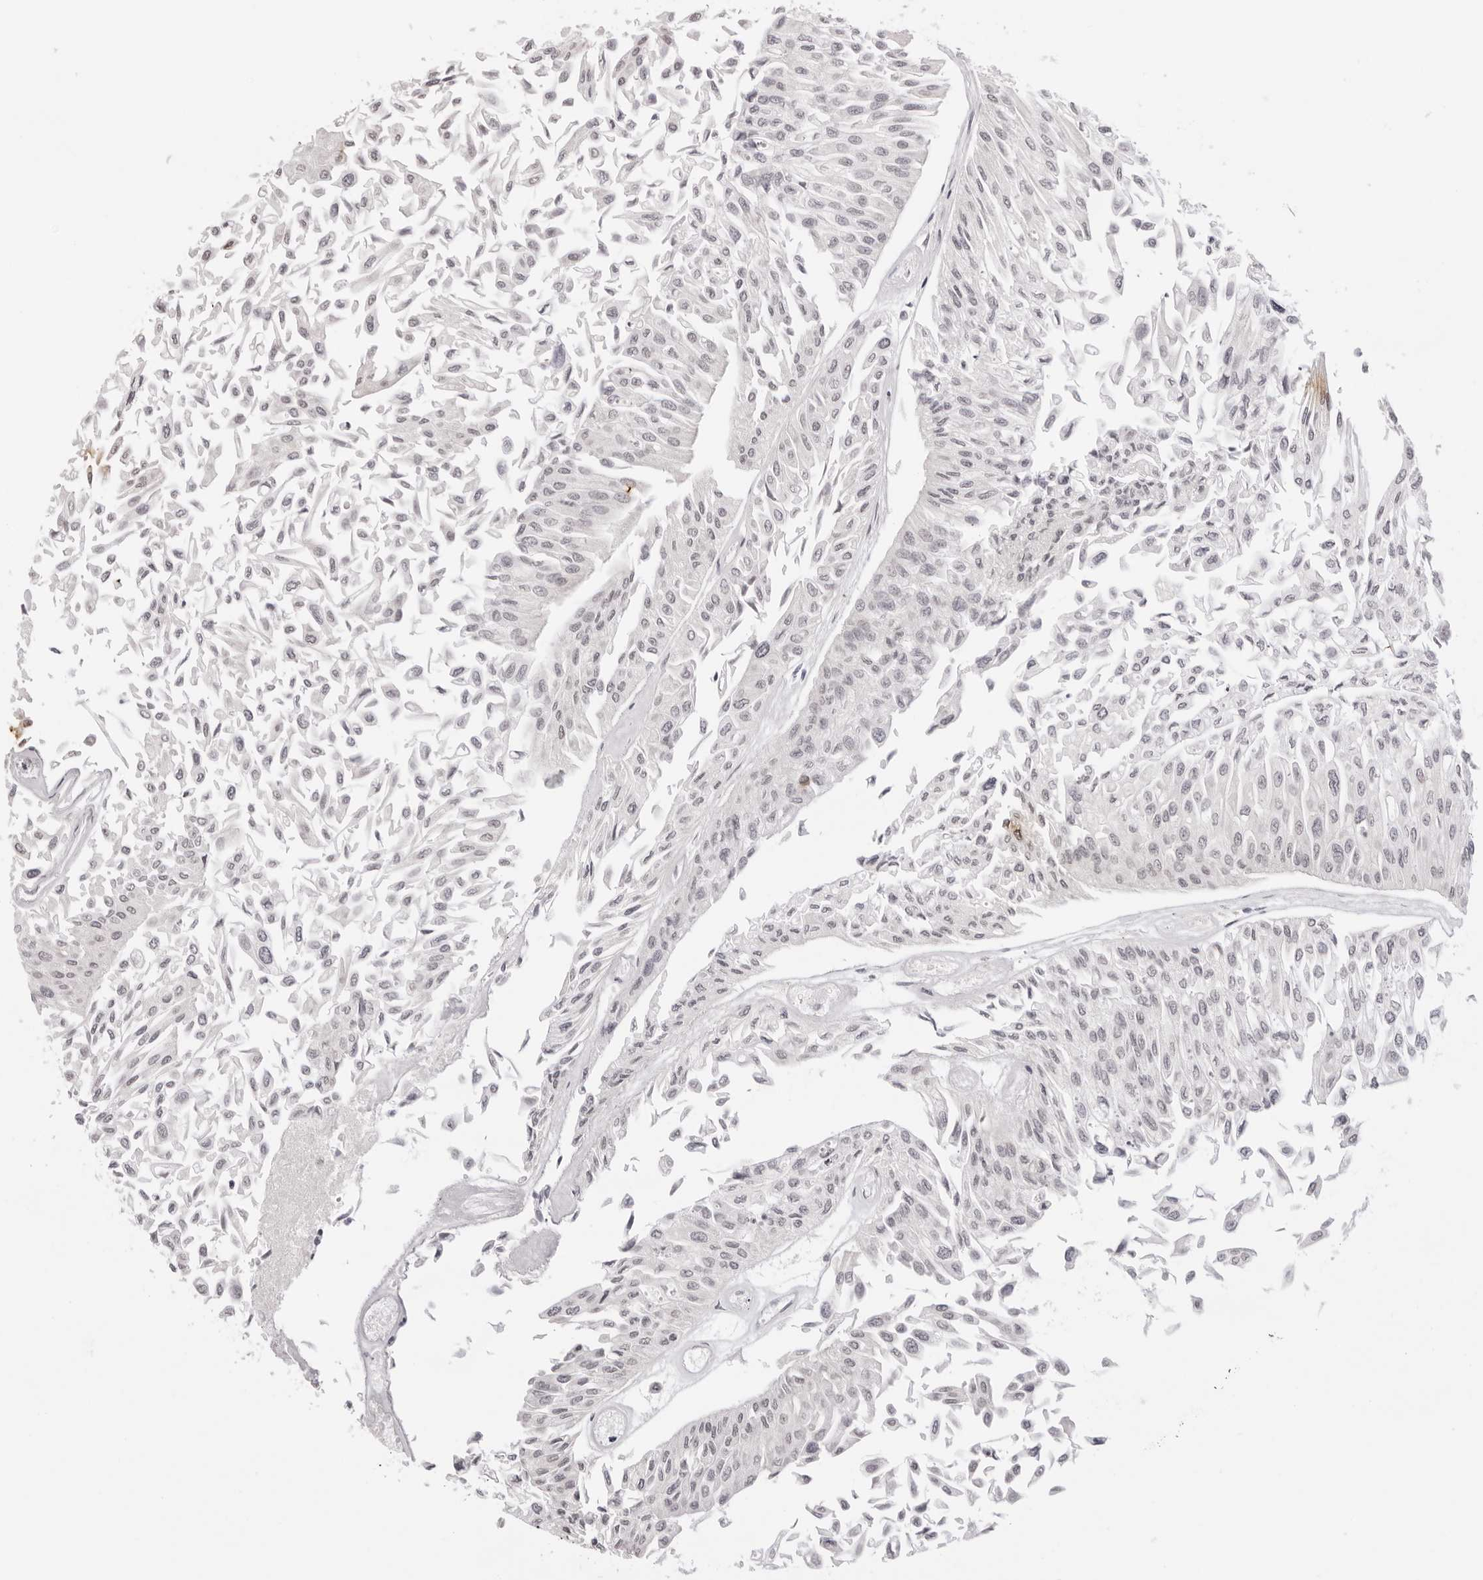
{"staining": {"intensity": "negative", "quantity": "none", "location": "none"}, "tissue": "urothelial cancer", "cell_type": "Tumor cells", "image_type": "cancer", "snomed": [{"axis": "morphology", "description": "Urothelial carcinoma, Low grade"}, {"axis": "topography", "description": "Urinary bladder"}], "caption": "Immunohistochemistry (IHC) micrograph of human low-grade urothelial carcinoma stained for a protein (brown), which shows no expression in tumor cells. (DAB (3,3'-diaminobenzidine) immunohistochemistry with hematoxylin counter stain).", "gene": "IL17RA", "patient": {"sex": "male", "age": 67}}